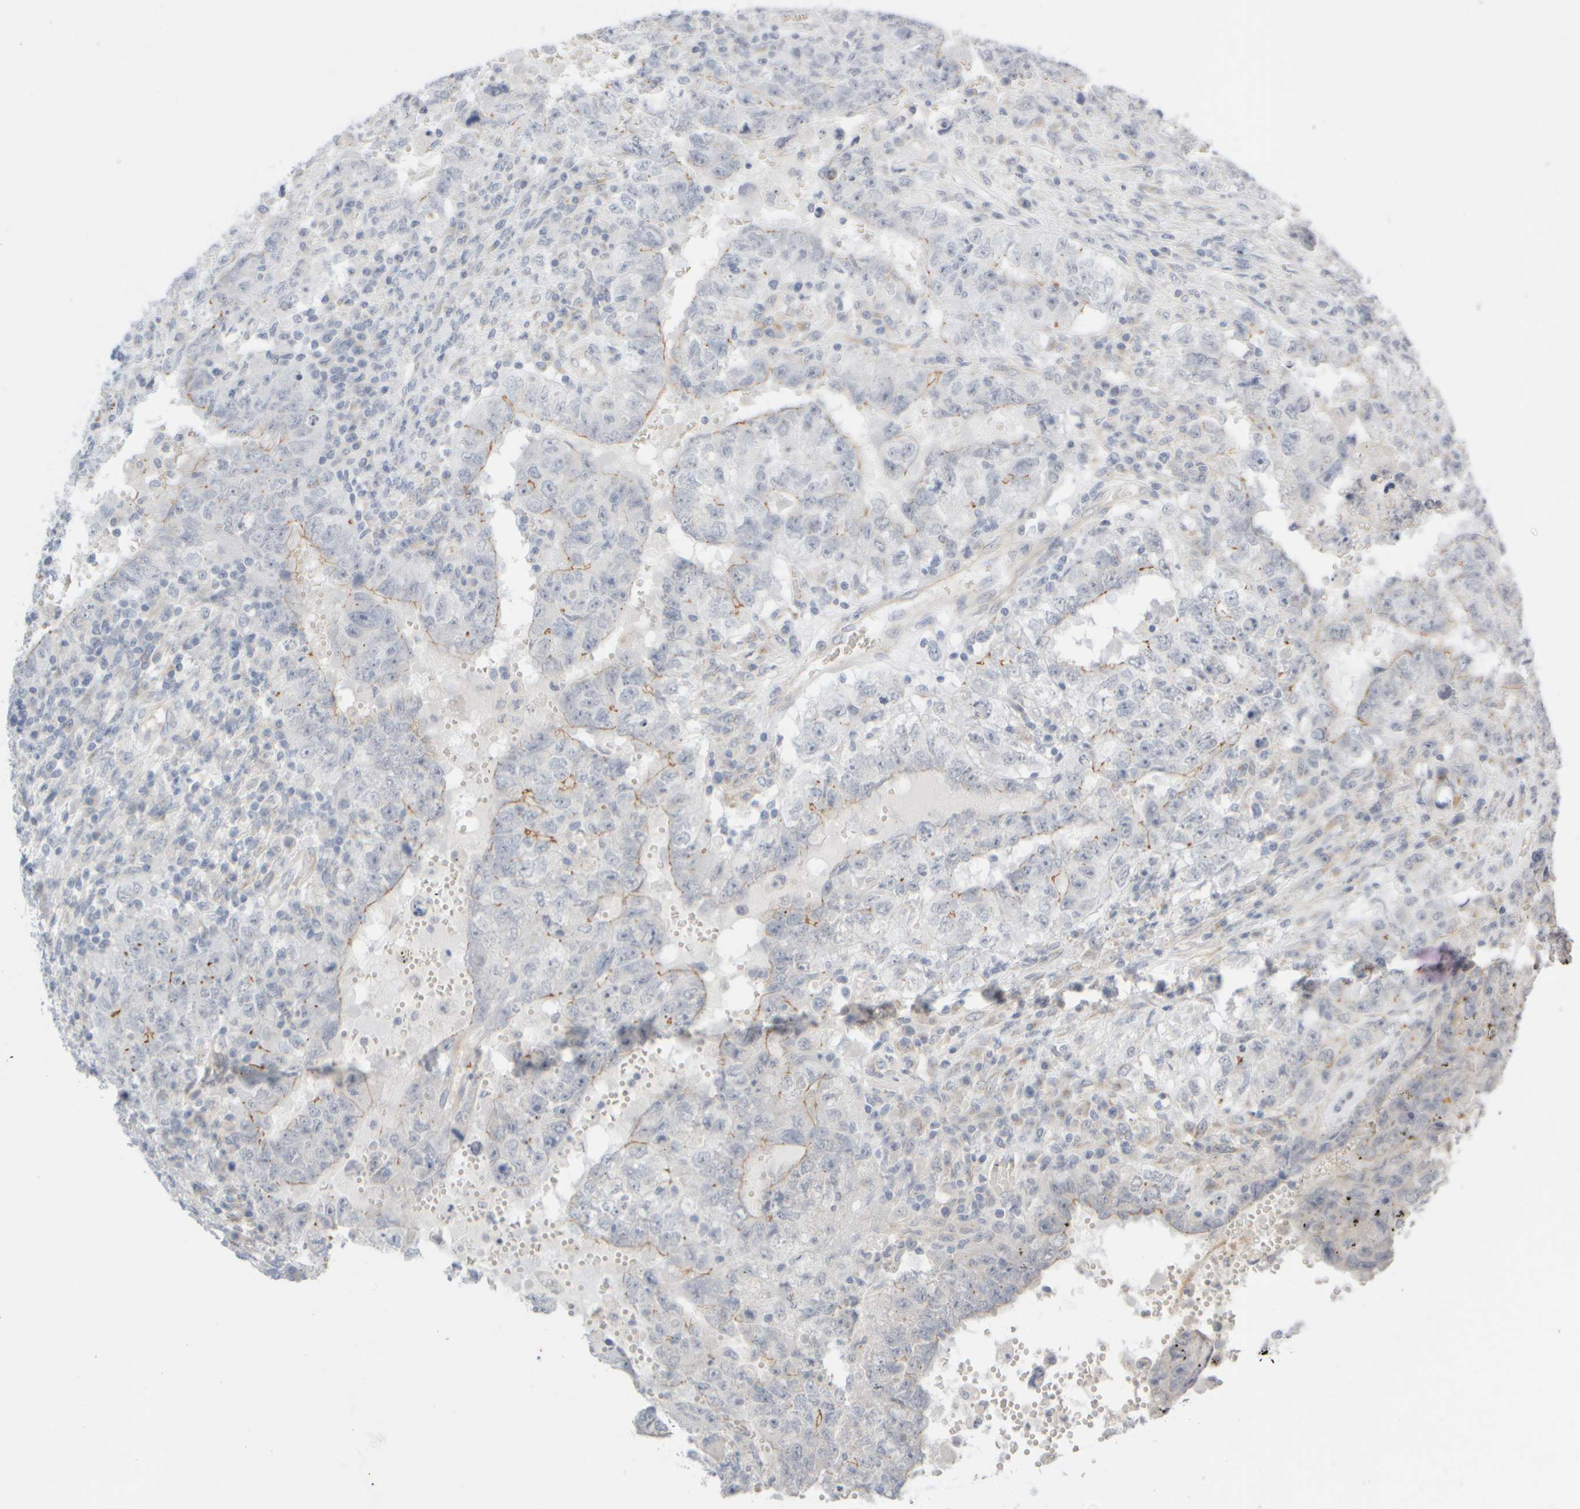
{"staining": {"intensity": "negative", "quantity": "none", "location": "none"}, "tissue": "testis cancer", "cell_type": "Tumor cells", "image_type": "cancer", "snomed": [{"axis": "morphology", "description": "Carcinoma, Embryonal, NOS"}, {"axis": "topography", "description": "Testis"}], "caption": "Immunohistochemistry (IHC) photomicrograph of testis embryonal carcinoma stained for a protein (brown), which demonstrates no staining in tumor cells. (Brightfield microscopy of DAB (3,3'-diaminobenzidine) immunohistochemistry at high magnification).", "gene": "GOPC", "patient": {"sex": "male", "age": 26}}